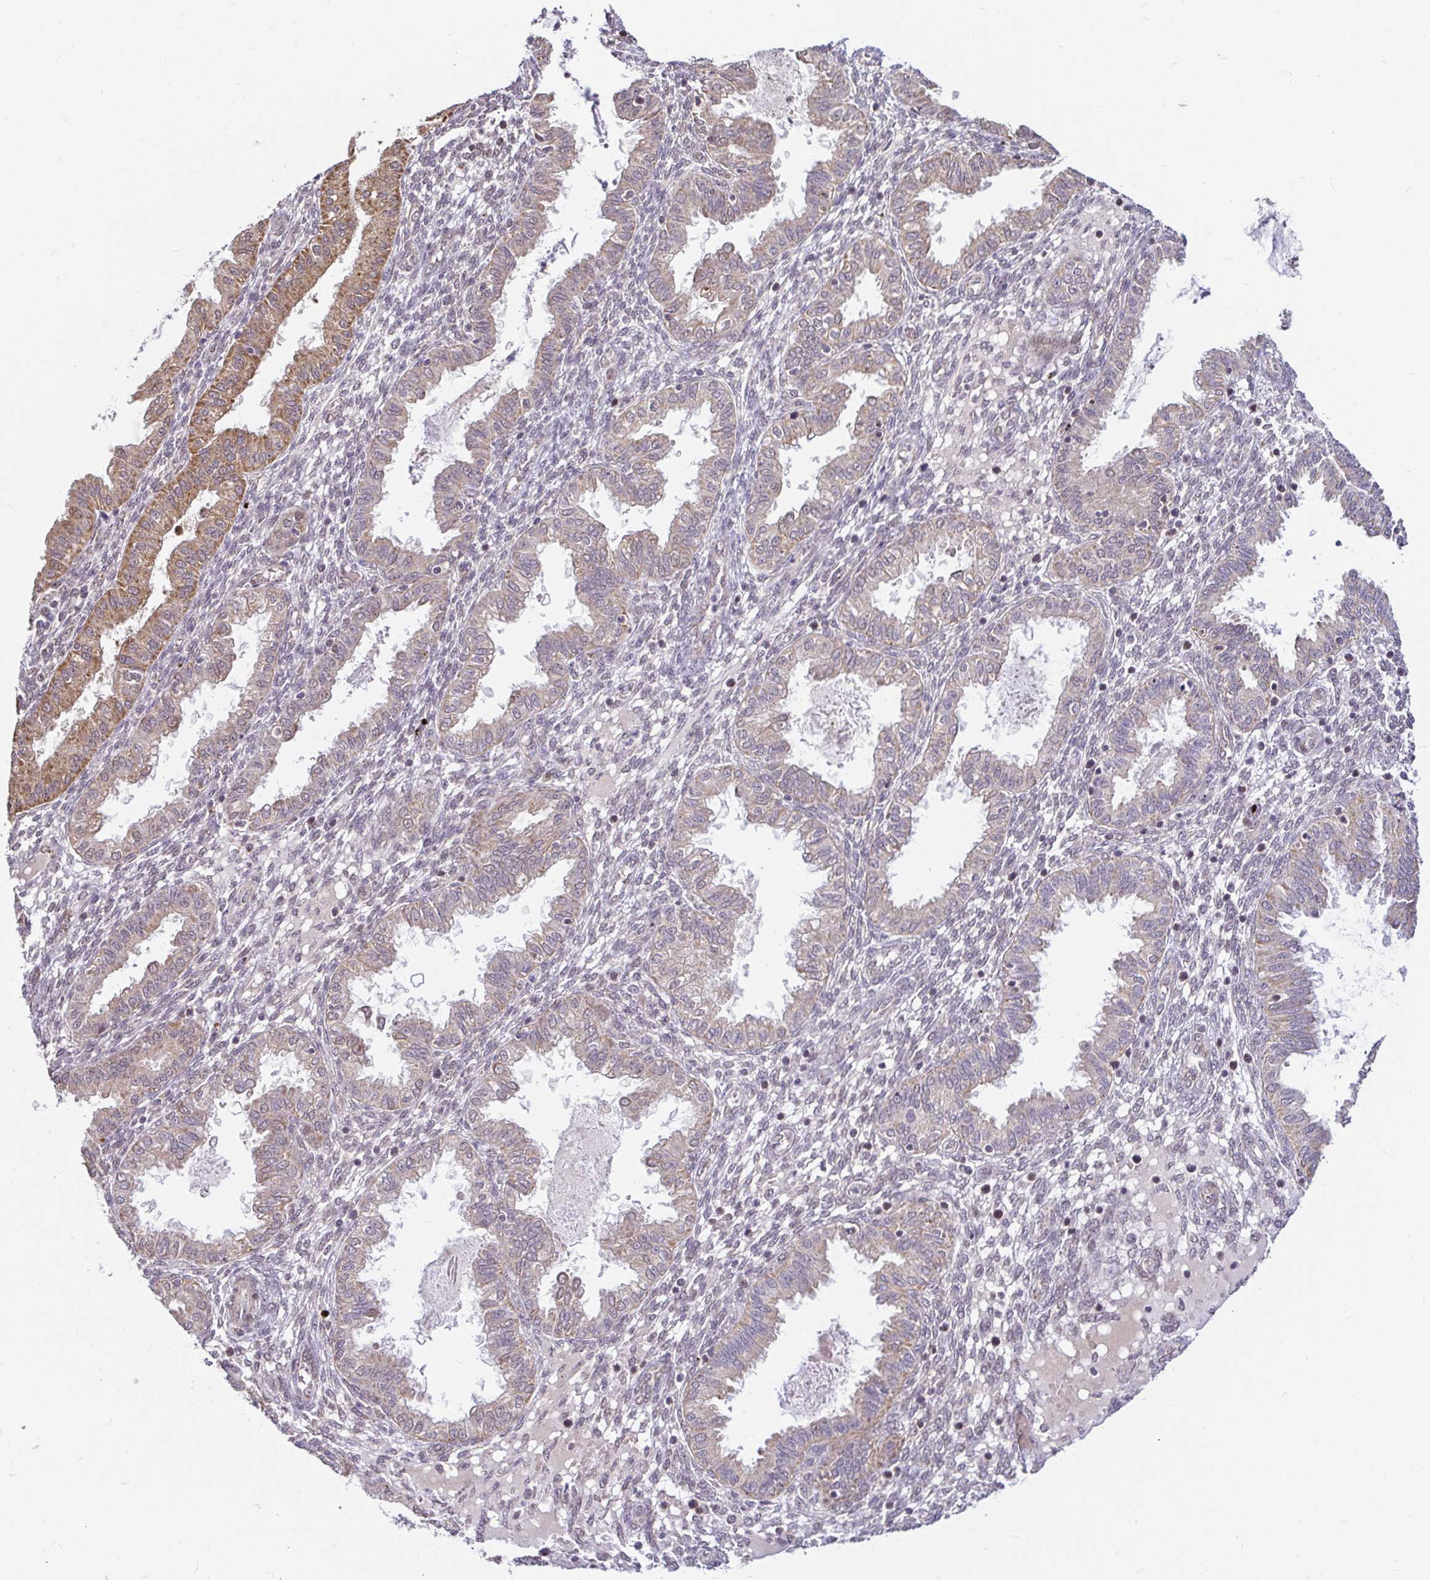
{"staining": {"intensity": "weak", "quantity": "<25%", "location": "cytoplasmic/membranous"}, "tissue": "endometrium", "cell_type": "Cells in endometrial stroma", "image_type": "normal", "snomed": [{"axis": "morphology", "description": "Normal tissue, NOS"}, {"axis": "topography", "description": "Endometrium"}], "caption": "A histopathology image of human endometrium is negative for staining in cells in endometrial stroma. The staining was performed using DAB (3,3'-diaminobenzidine) to visualize the protein expression in brown, while the nuclei were stained in blue with hematoxylin (Magnification: 20x).", "gene": "TIMM50", "patient": {"sex": "female", "age": 33}}